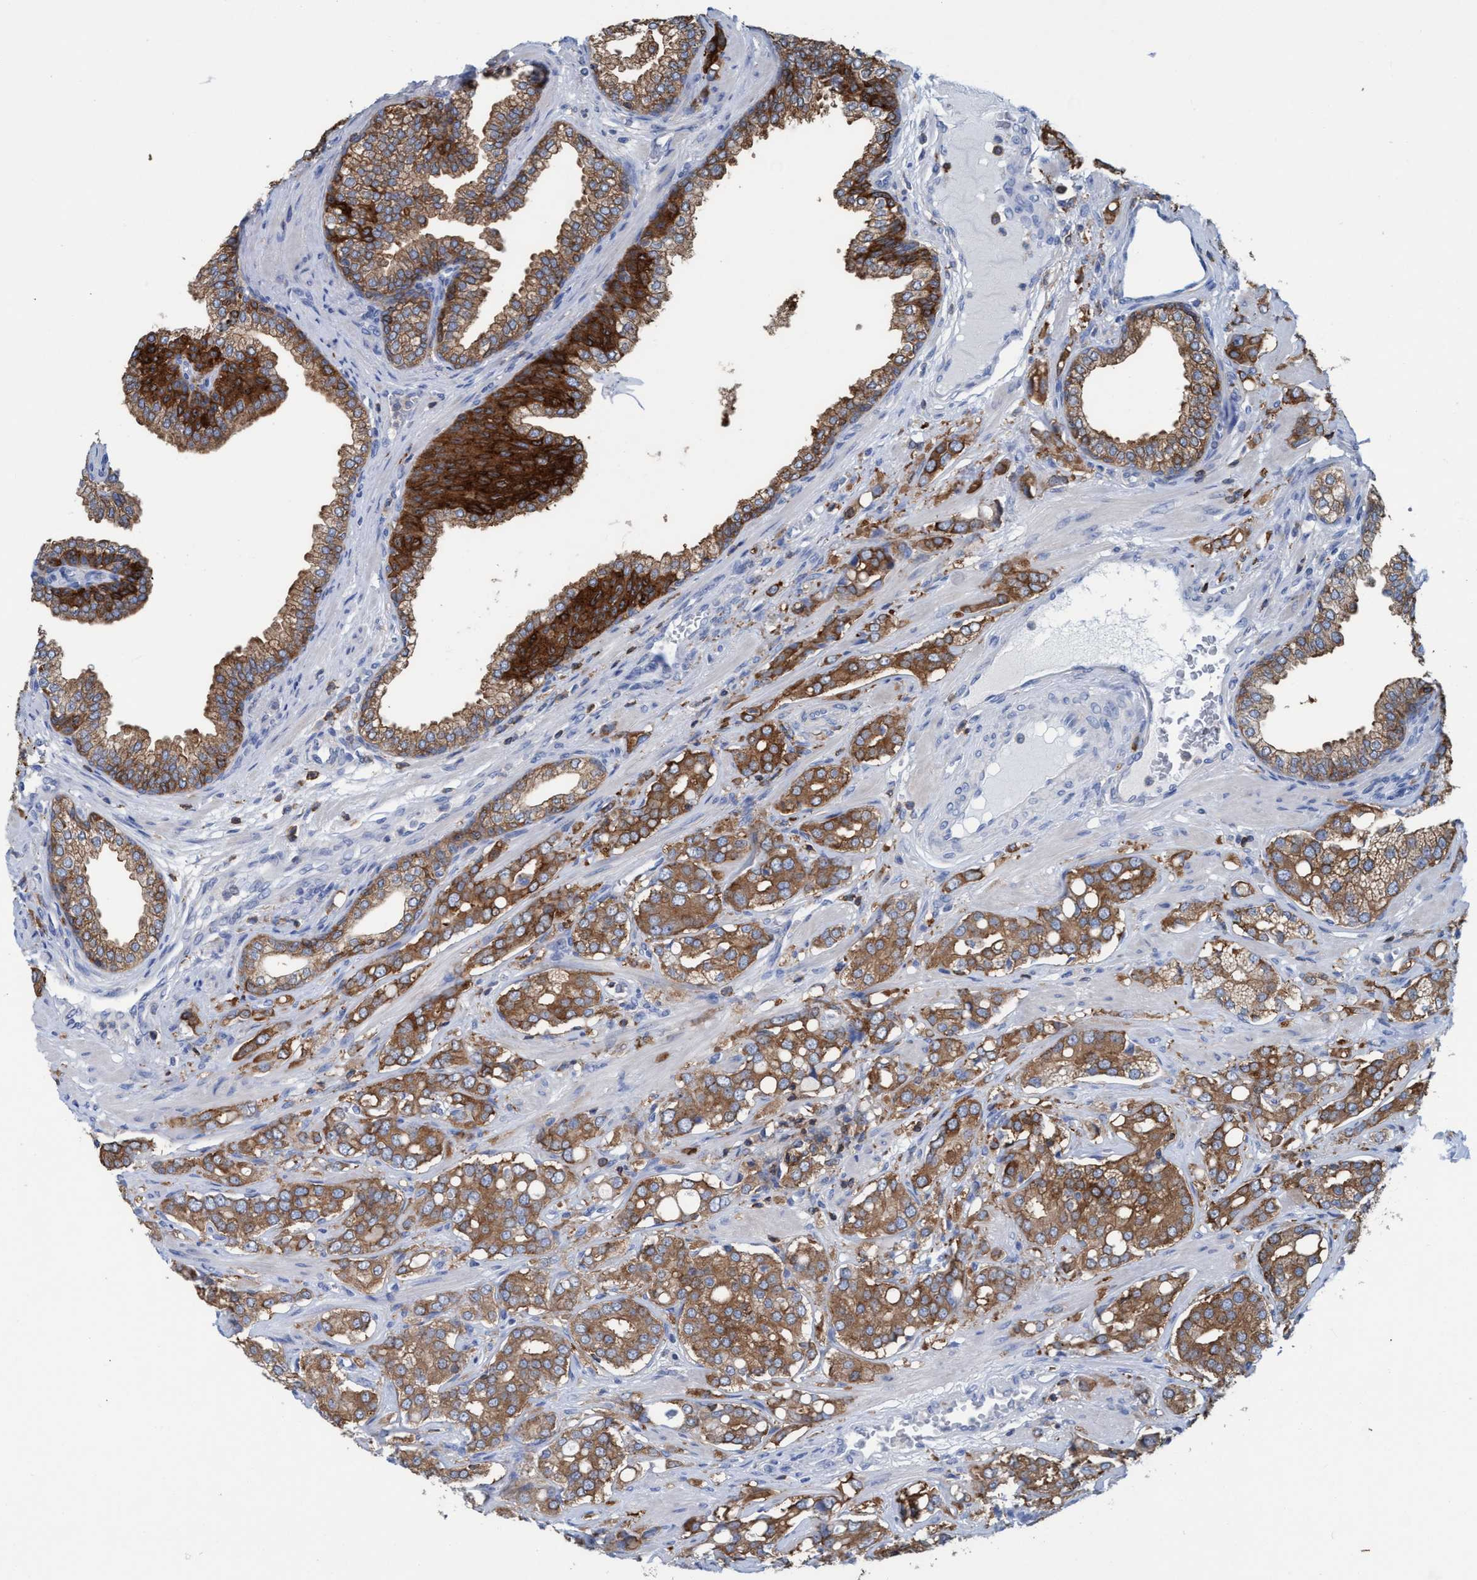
{"staining": {"intensity": "moderate", "quantity": ">75%", "location": "cytoplasmic/membranous"}, "tissue": "prostate cancer", "cell_type": "Tumor cells", "image_type": "cancer", "snomed": [{"axis": "morphology", "description": "Adenocarcinoma, High grade"}, {"axis": "topography", "description": "Prostate"}], "caption": "Moderate cytoplasmic/membranous positivity for a protein is present in about >75% of tumor cells of prostate adenocarcinoma (high-grade) using immunohistochemistry (IHC).", "gene": "EZR", "patient": {"sex": "male", "age": 52}}